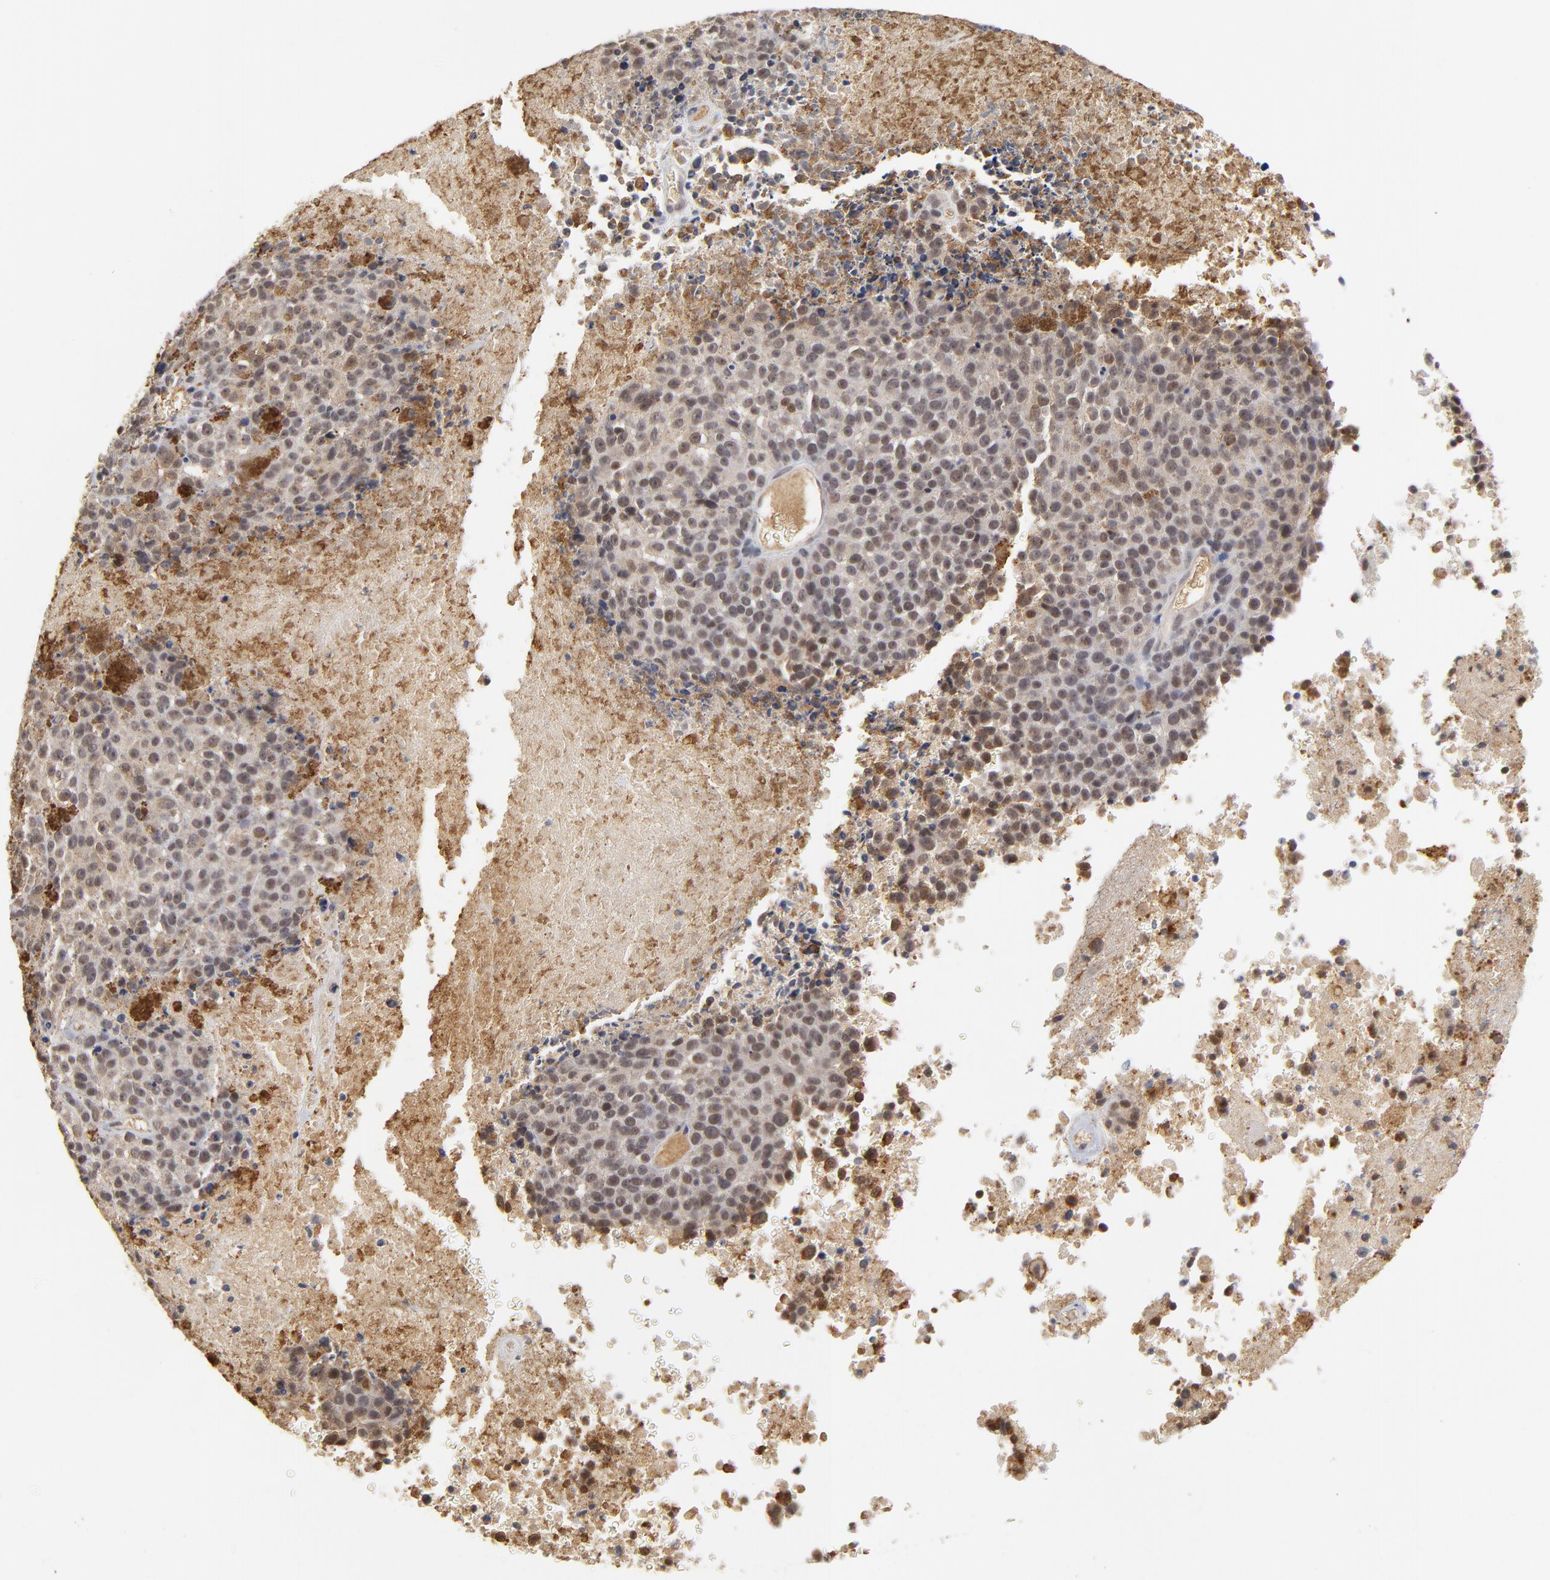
{"staining": {"intensity": "weak", "quantity": ">75%", "location": "cytoplasmic/membranous,nuclear"}, "tissue": "melanoma", "cell_type": "Tumor cells", "image_type": "cancer", "snomed": [{"axis": "morphology", "description": "Malignant melanoma, Metastatic site"}, {"axis": "topography", "description": "Cerebral cortex"}], "caption": "A high-resolution histopathology image shows immunohistochemistry staining of melanoma, which exhibits weak cytoplasmic/membranous and nuclear positivity in about >75% of tumor cells. (IHC, brightfield microscopy, high magnification).", "gene": "WSB1", "patient": {"sex": "female", "age": 52}}